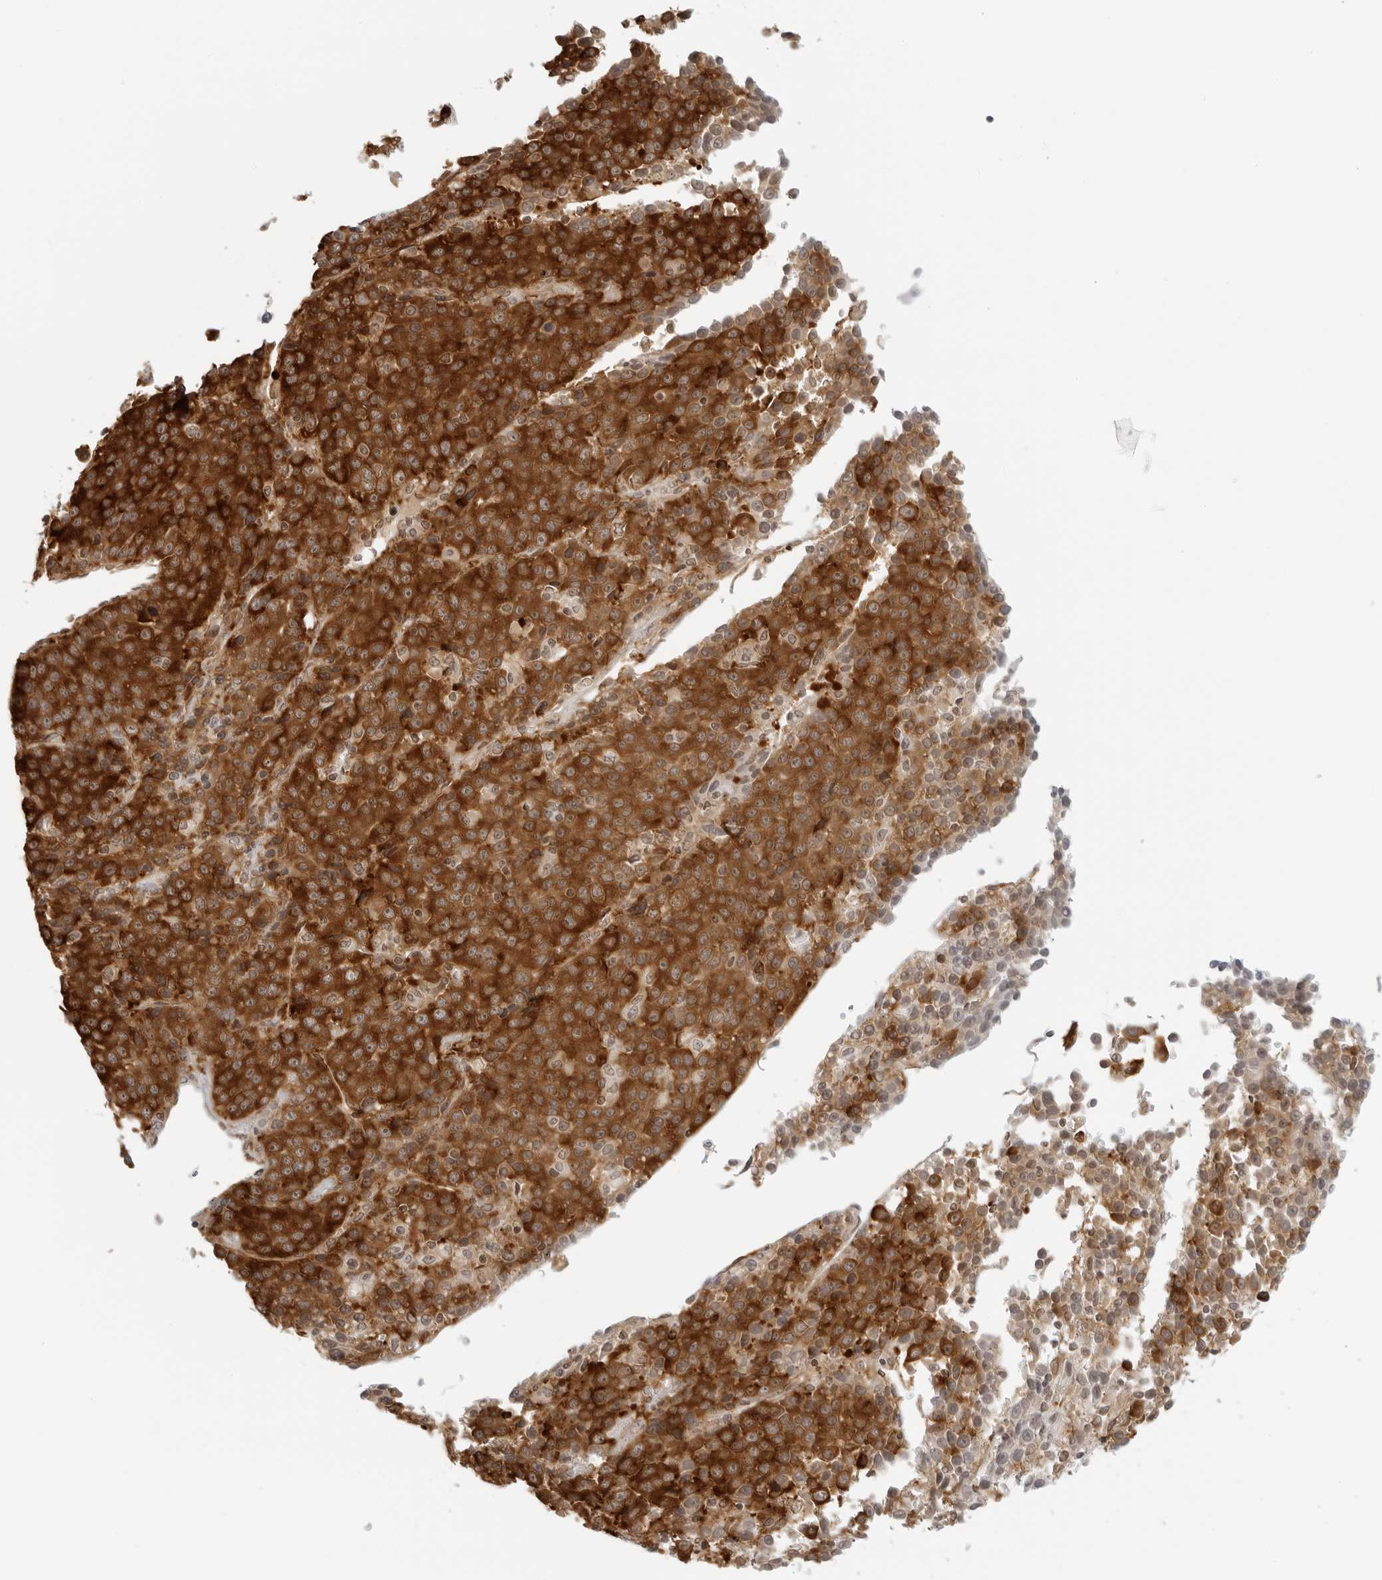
{"staining": {"intensity": "strong", "quantity": ">75%", "location": "cytoplasmic/membranous"}, "tissue": "liver cancer", "cell_type": "Tumor cells", "image_type": "cancer", "snomed": [{"axis": "morphology", "description": "Carcinoma, Hepatocellular, NOS"}, {"axis": "topography", "description": "Liver"}], "caption": "Immunohistochemical staining of liver cancer (hepatocellular carcinoma) displays high levels of strong cytoplasmic/membranous positivity in about >75% of tumor cells.", "gene": "EIF4G1", "patient": {"sex": "female", "age": 53}}